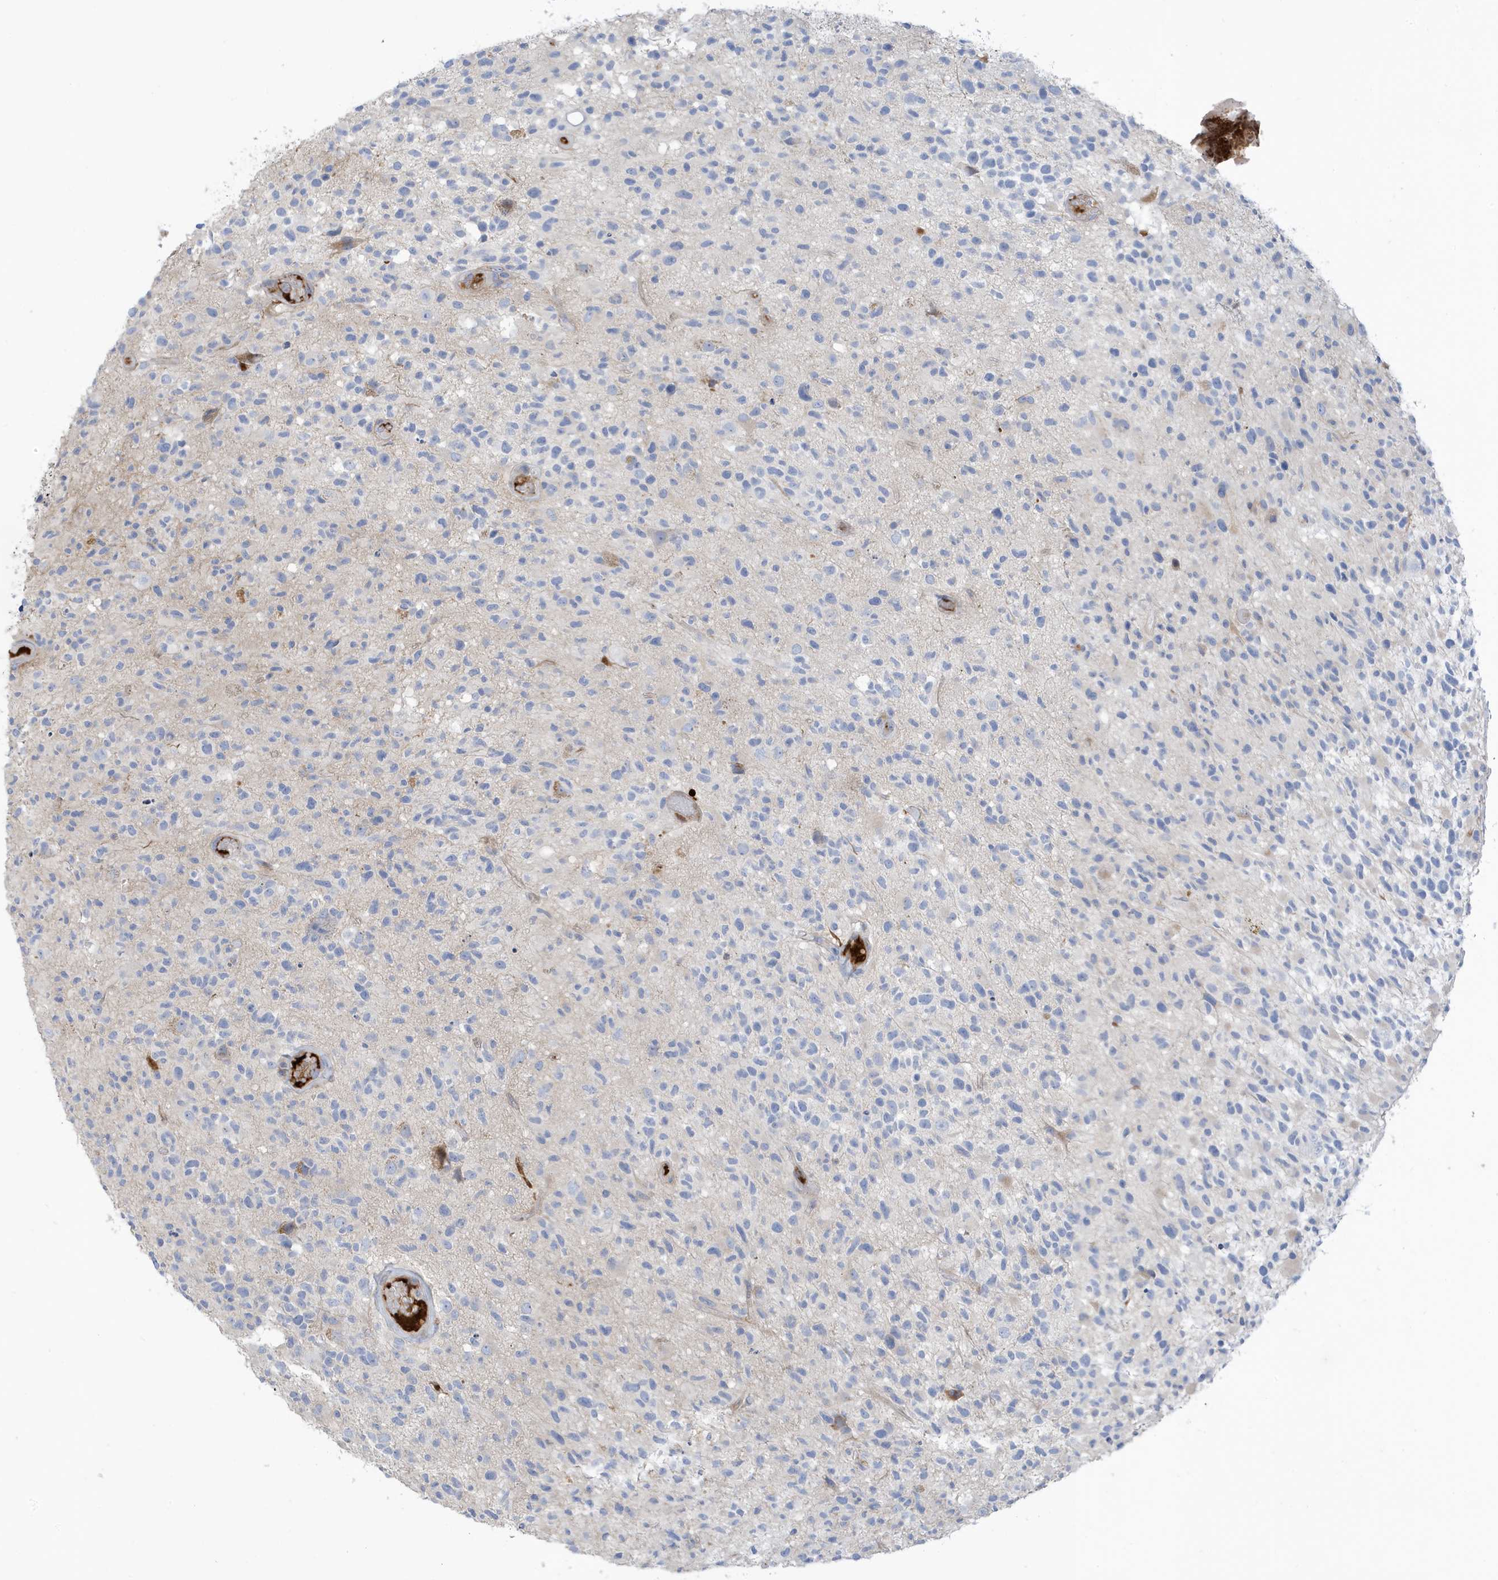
{"staining": {"intensity": "negative", "quantity": "none", "location": "none"}, "tissue": "glioma", "cell_type": "Tumor cells", "image_type": "cancer", "snomed": [{"axis": "morphology", "description": "Glioma, malignant, High grade"}, {"axis": "morphology", "description": "Glioblastoma, NOS"}, {"axis": "topography", "description": "Brain"}], "caption": "Tumor cells show no significant protein staining in glioblastoma. (DAB immunohistochemistry (IHC) visualized using brightfield microscopy, high magnification).", "gene": "ATP13A5", "patient": {"sex": "male", "age": 60}}